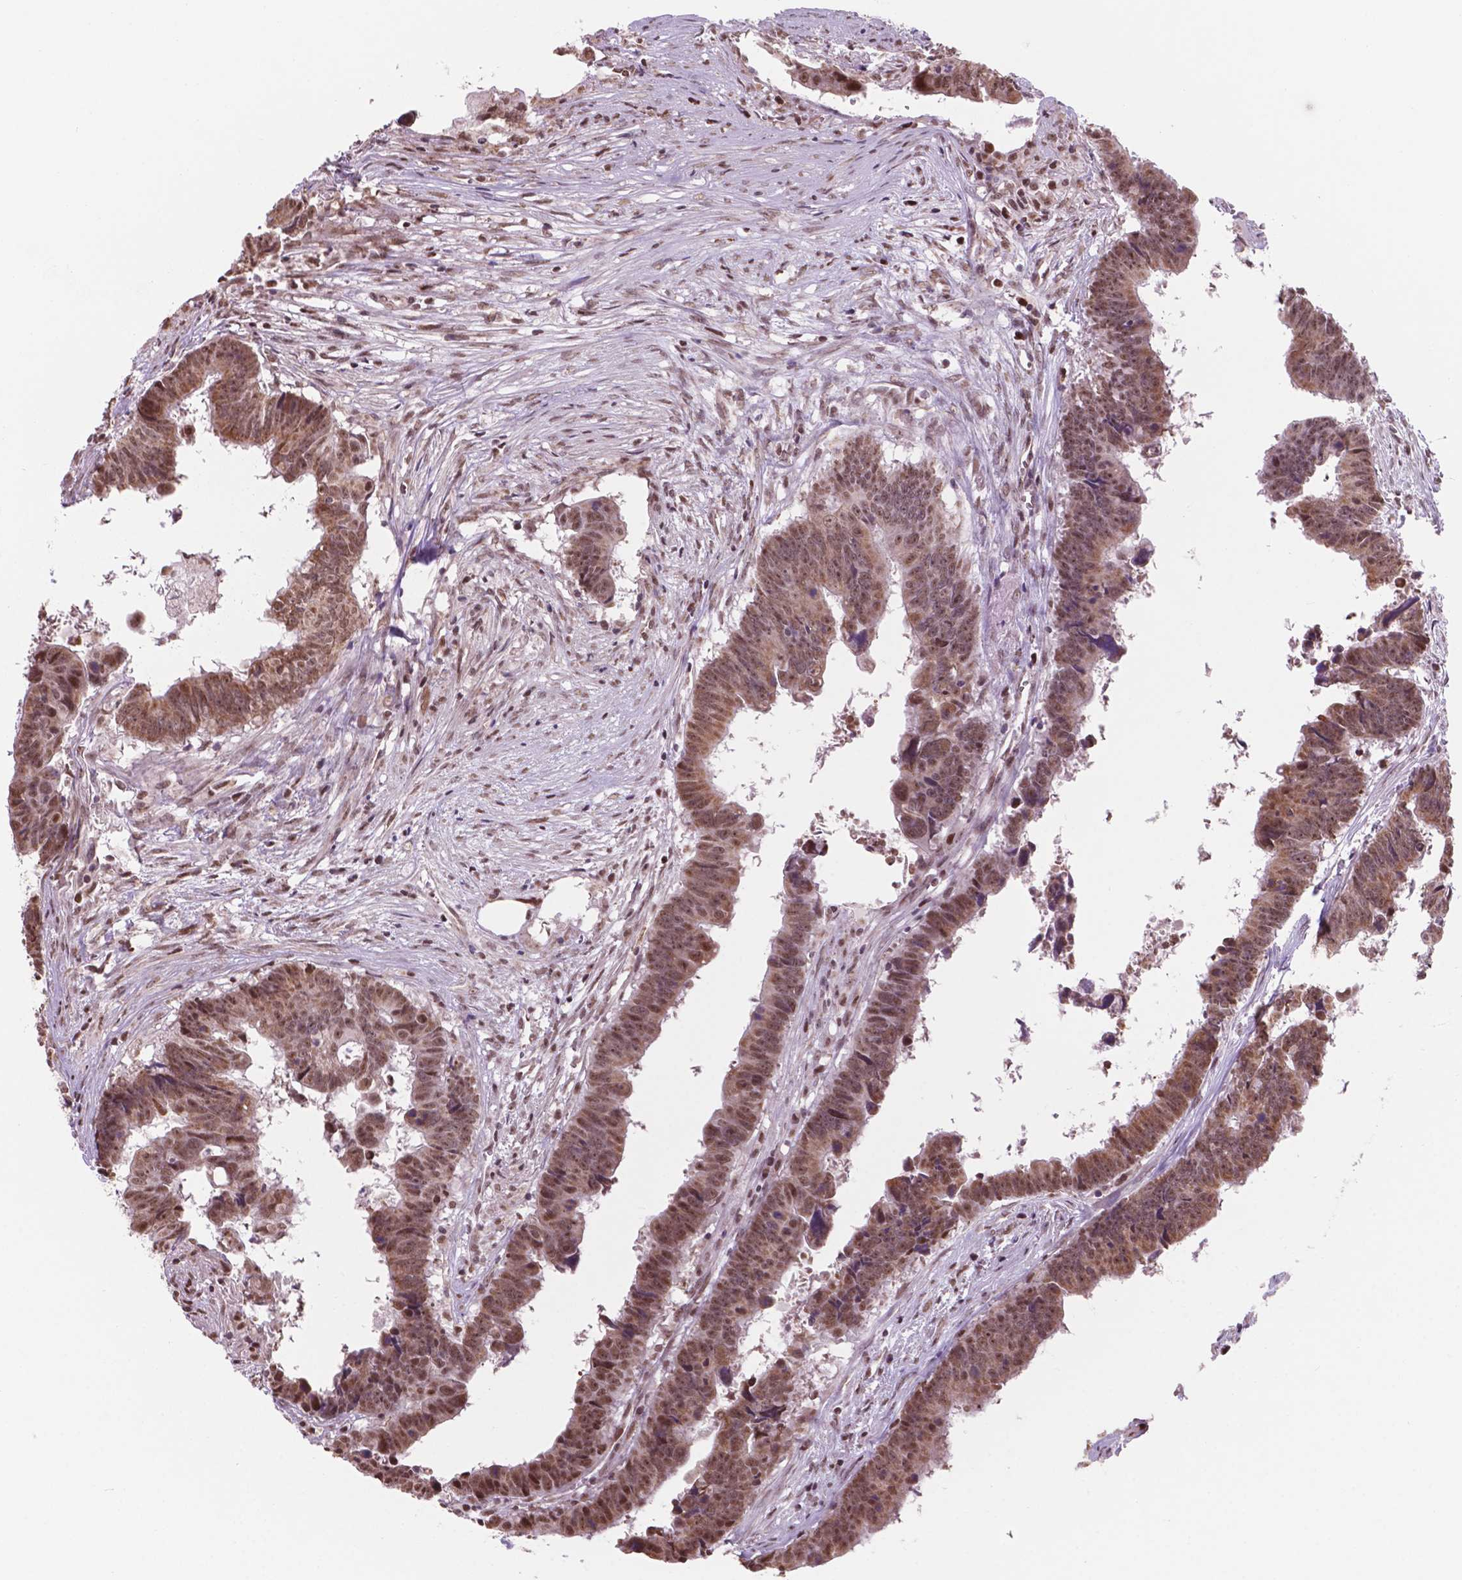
{"staining": {"intensity": "moderate", "quantity": ">75%", "location": "cytoplasmic/membranous,nuclear"}, "tissue": "colorectal cancer", "cell_type": "Tumor cells", "image_type": "cancer", "snomed": [{"axis": "morphology", "description": "Adenocarcinoma, NOS"}, {"axis": "topography", "description": "Colon"}], "caption": "Immunohistochemical staining of human colorectal cancer exhibits medium levels of moderate cytoplasmic/membranous and nuclear protein positivity in approximately >75% of tumor cells.", "gene": "NDUFA10", "patient": {"sex": "female", "age": 82}}